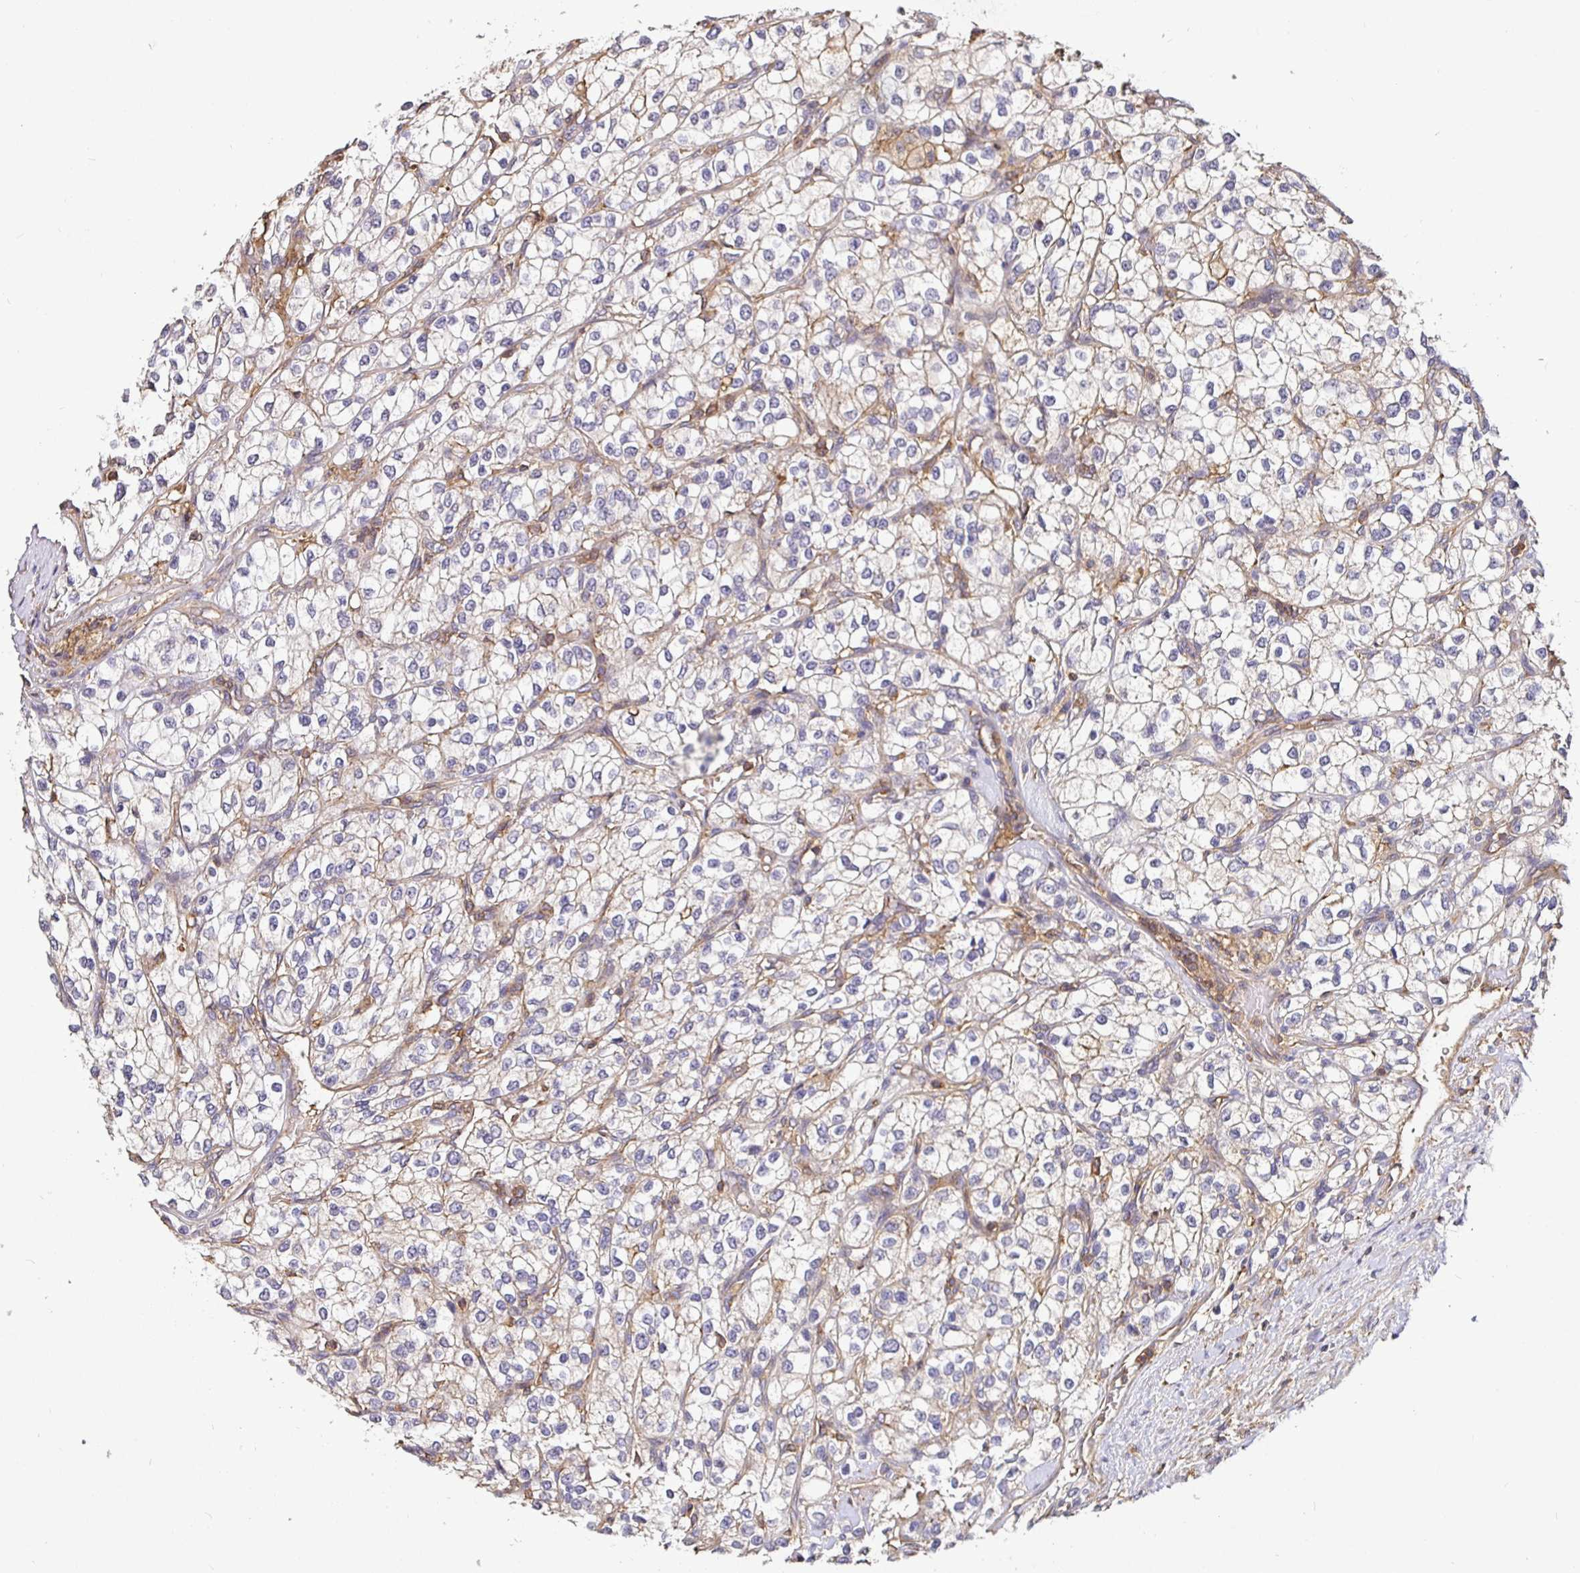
{"staining": {"intensity": "weak", "quantity": "<25%", "location": "cytoplasmic/membranous"}, "tissue": "renal cancer", "cell_type": "Tumor cells", "image_type": "cancer", "snomed": [{"axis": "morphology", "description": "Adenocarcinoma, NOS"}, {"axis": "topography", "description": "Kidney"}], "caption": "A micrograph of adenocarcinoma (renal) stained for a protein reveals no brown staining in tumor cells.", "gene": "C1QTNF7", "patient": {"sex": "male", "age": 80}}